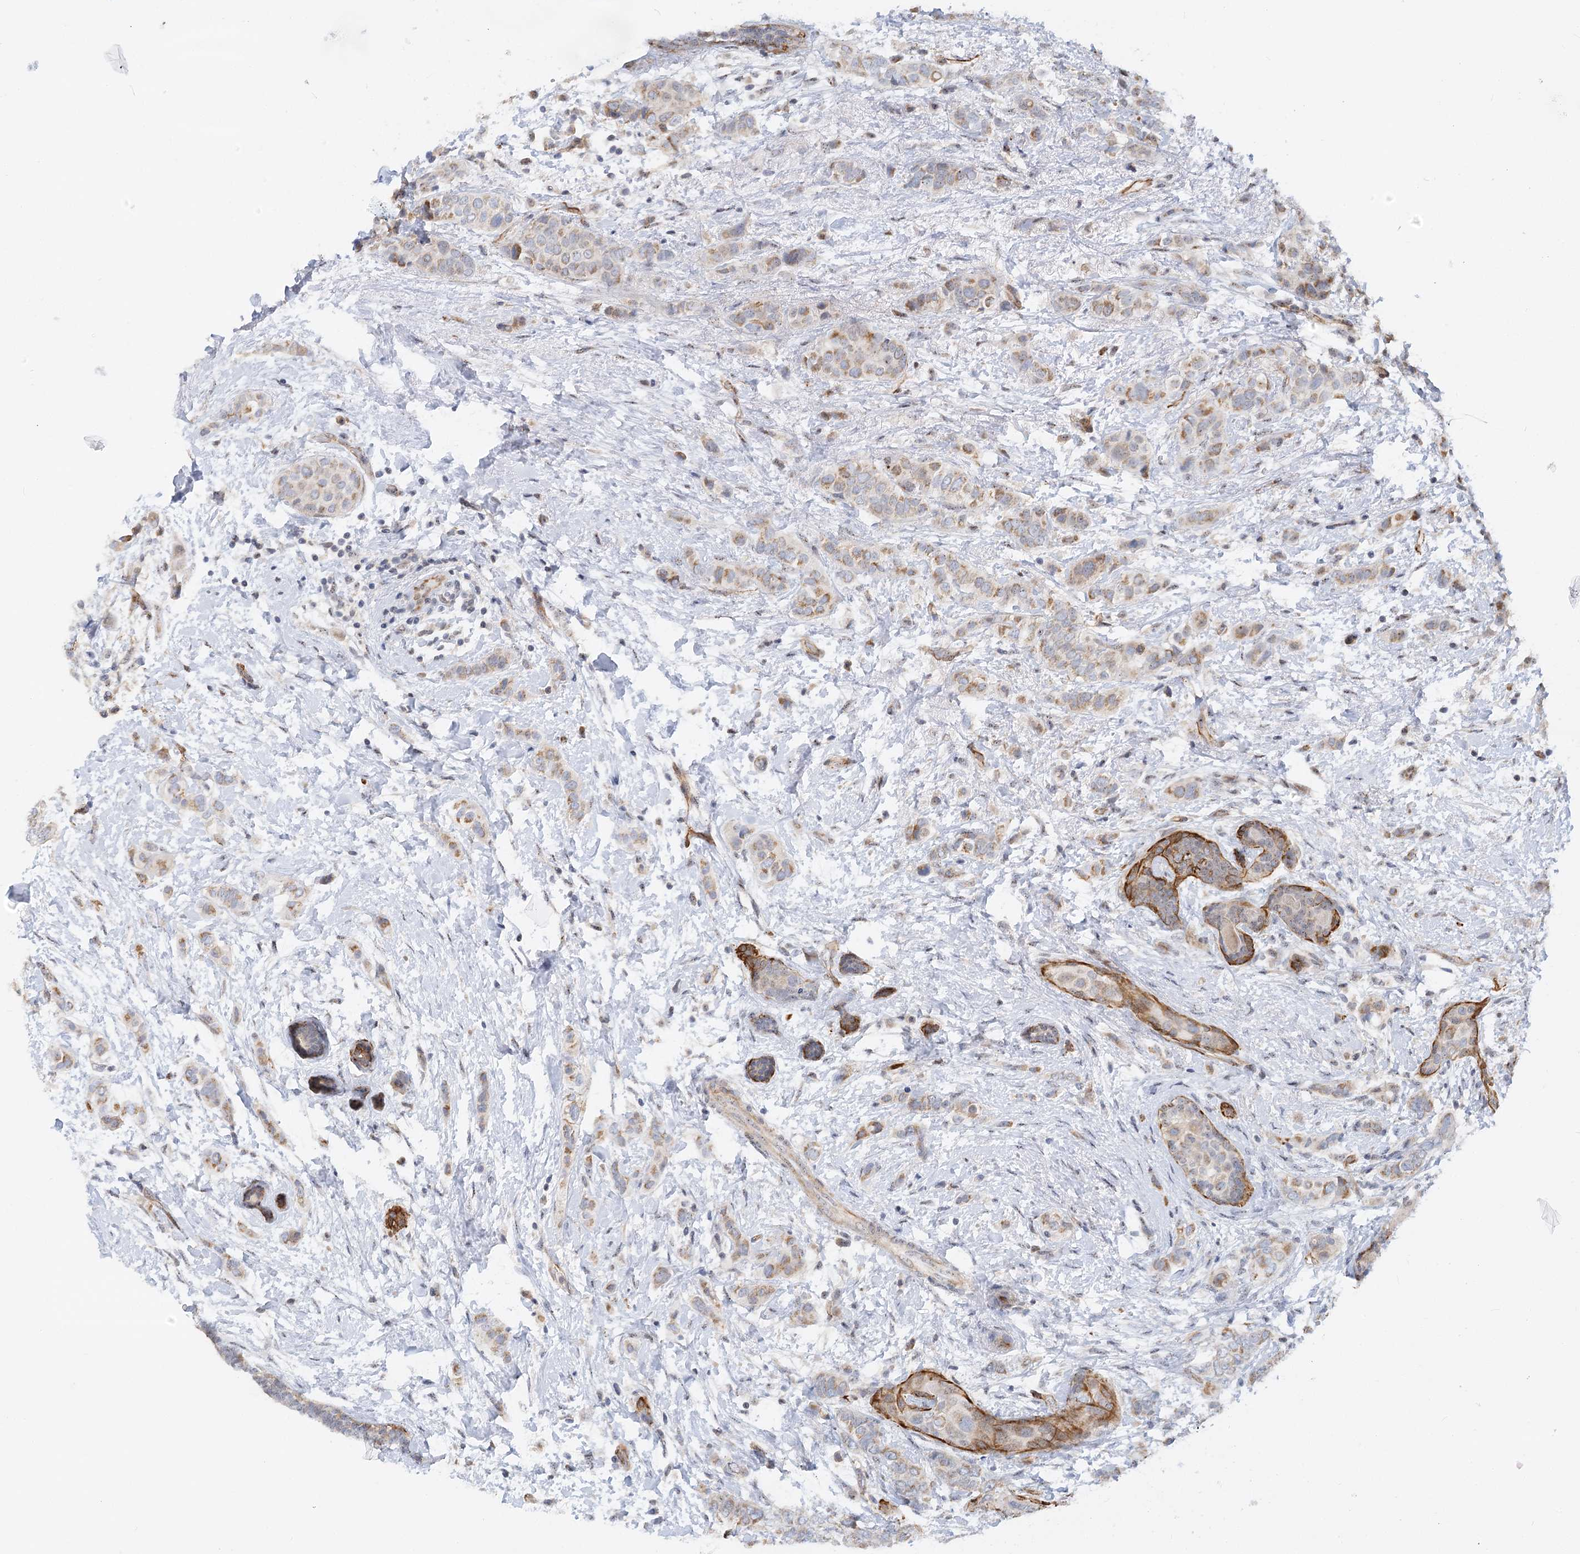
{"staining": {"intensity": "weak", "quantity": "25%-75%", "location": "cytoplasmic/membranous"}, "tissue": "breast cancer", "cell_type": "Tumor cells", "image_type": "cancer", "snomed": [{"axis": "morphology", "description": "Lobular carcinoma"}, {"axis": "topography", "description": "Breast"}], "caption": "Protein expression analysis of human lobular carcinoma (breast) reveals weak cytoplasmic/membranous staining in approximately 25%-75% of tumor cells. (brown staining indicates protein expression, while blue staining denotes nuclei).", "gene": "NELL2", "patient": {"sex": "female", "age": 51}}